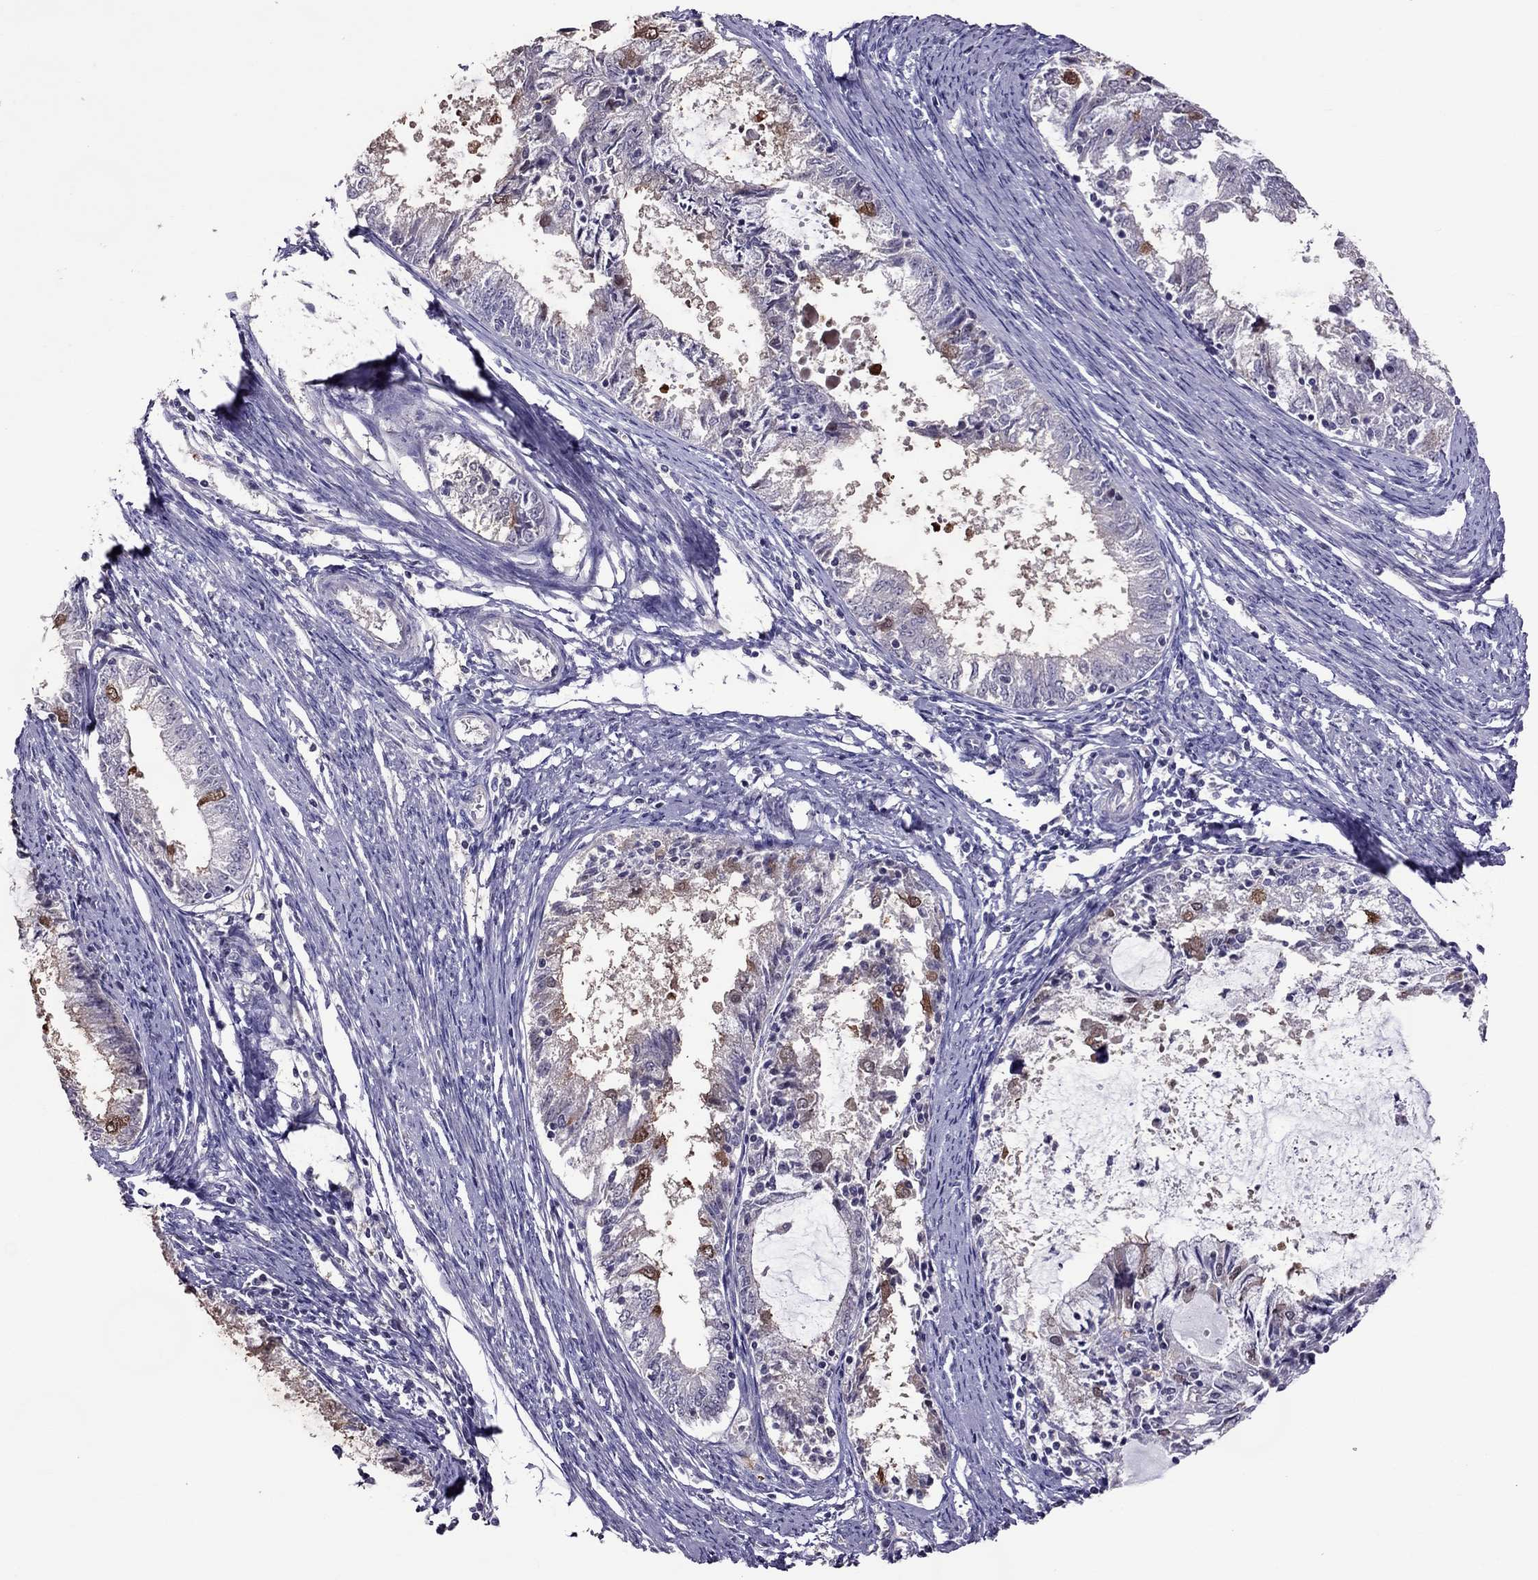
{"staining": {"intensity": "moderate", "quantity": "<25%", "location": "cytoplasmic/membranous,nuclear"}, "tissue": "endometrial cancer", "cell_type": "Tumor cells", "image_type": "cancer", "snomed": [{"axis": "morphology", "description": "Adenocarcinoma, NOS"}, {"axis": "topography", "description": "Endometrium"}], "caption": "This micrograph exhibits immunohistochemistry staining of endometrial cancer, with low moderate cytoplasmic/membranous and nuclear positivity in approximately <25% of tumor cells.", "gene": "LRRC46", "patient": {"sex": "female", "age": 57}}